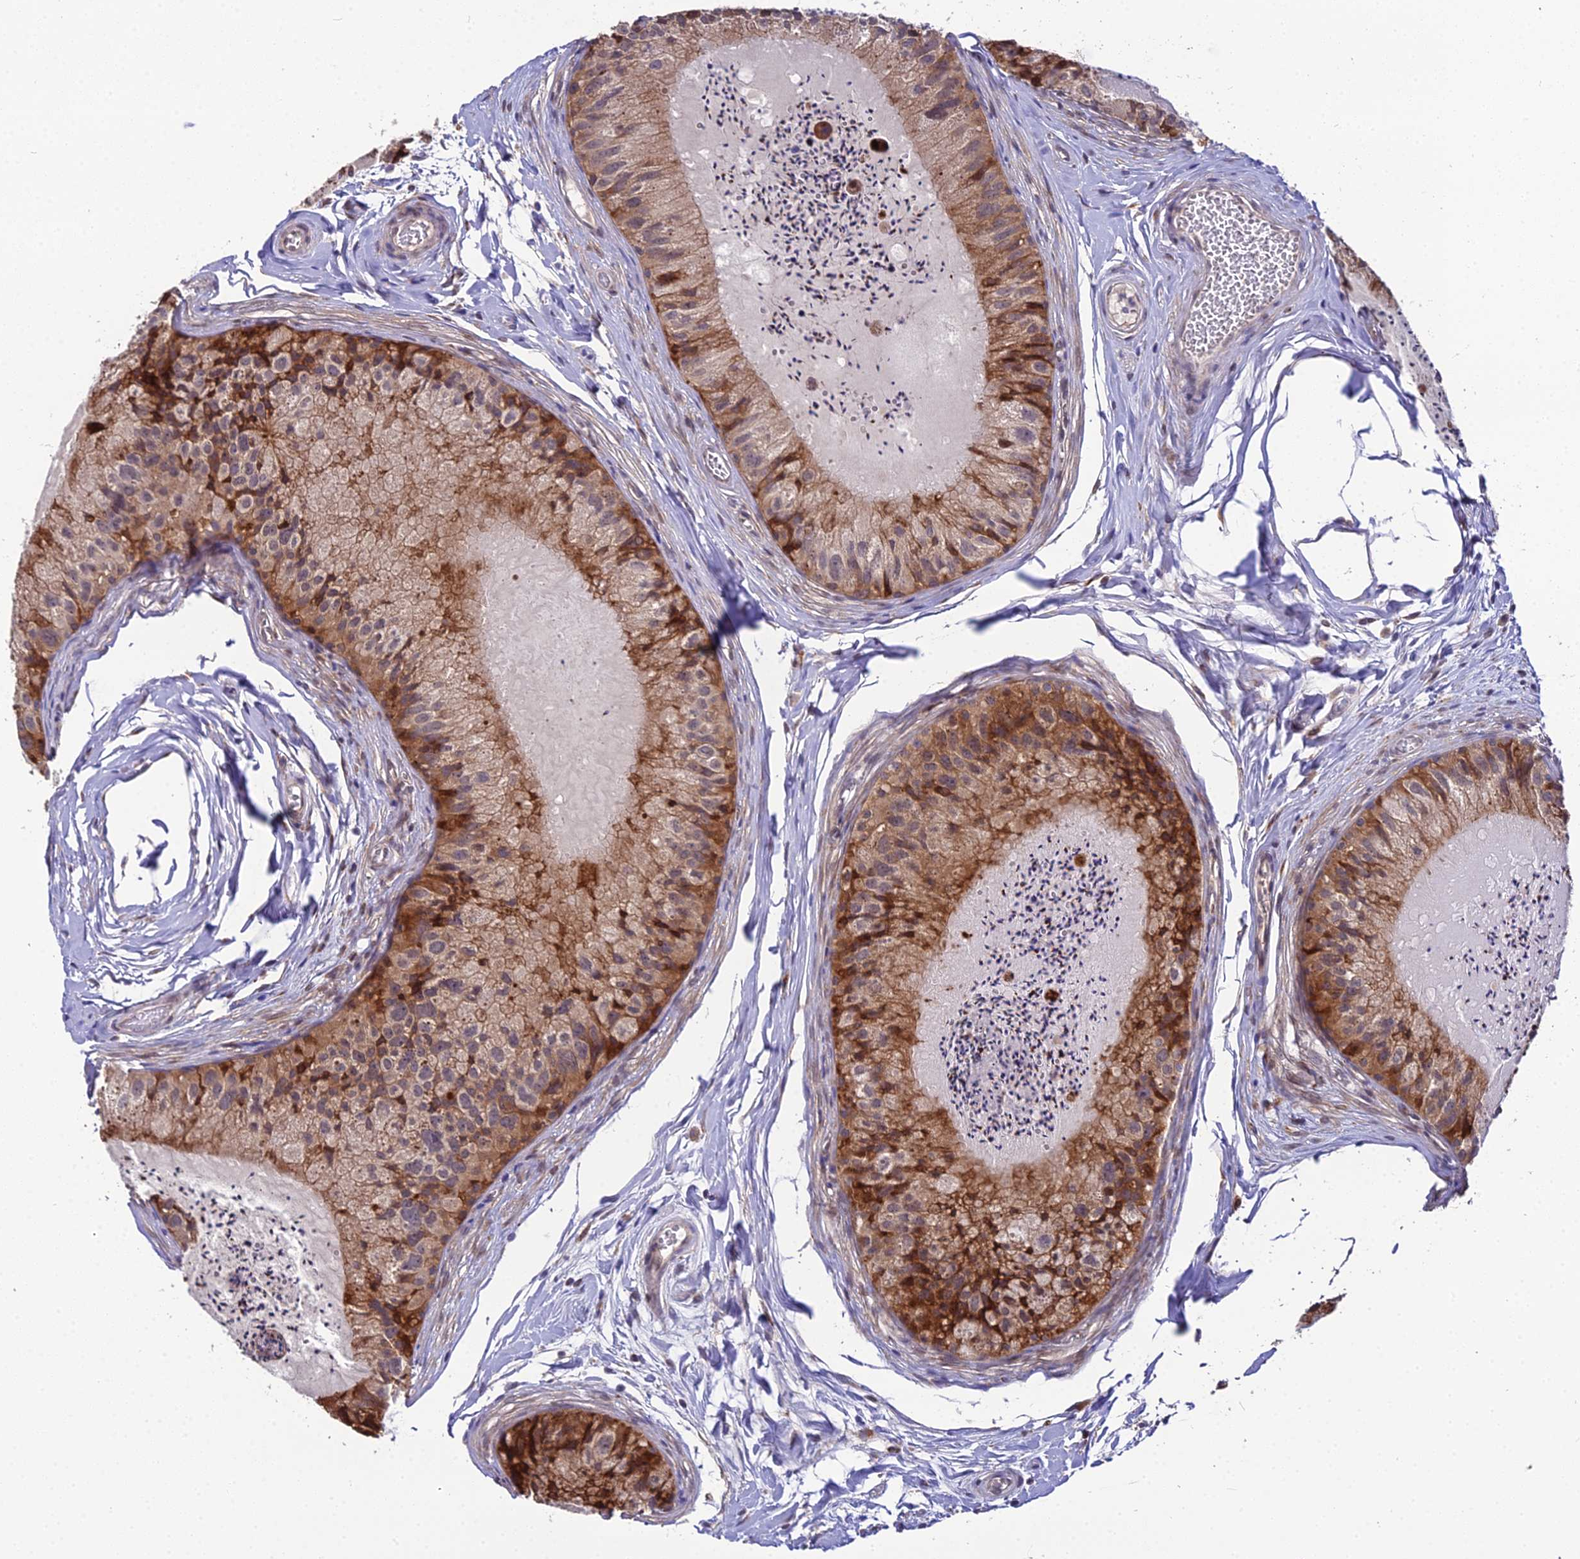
{"staining": {"intensity": "moderate", "quantity": ">75%", "location": "cytoplasmic/membranous"}, "tissue": "epididymis", "cell_type": "Glandular cells", "image_type": "normal", "snomed": [{"axis": "morphology", "description": "Normal tissue, NOS"}, {"axis": "topography", "description": "Epididymis"}], "caption": "Immunohistochemical staining of benign human epididymis demonstrates >75% levels of moderate cytoplasmic/membranous protein expression in approximately >75% of glandular cells. Nuclei are stained in blue.", "gene": "TROAP", "patient": {"sex": "male", "age": 31}}